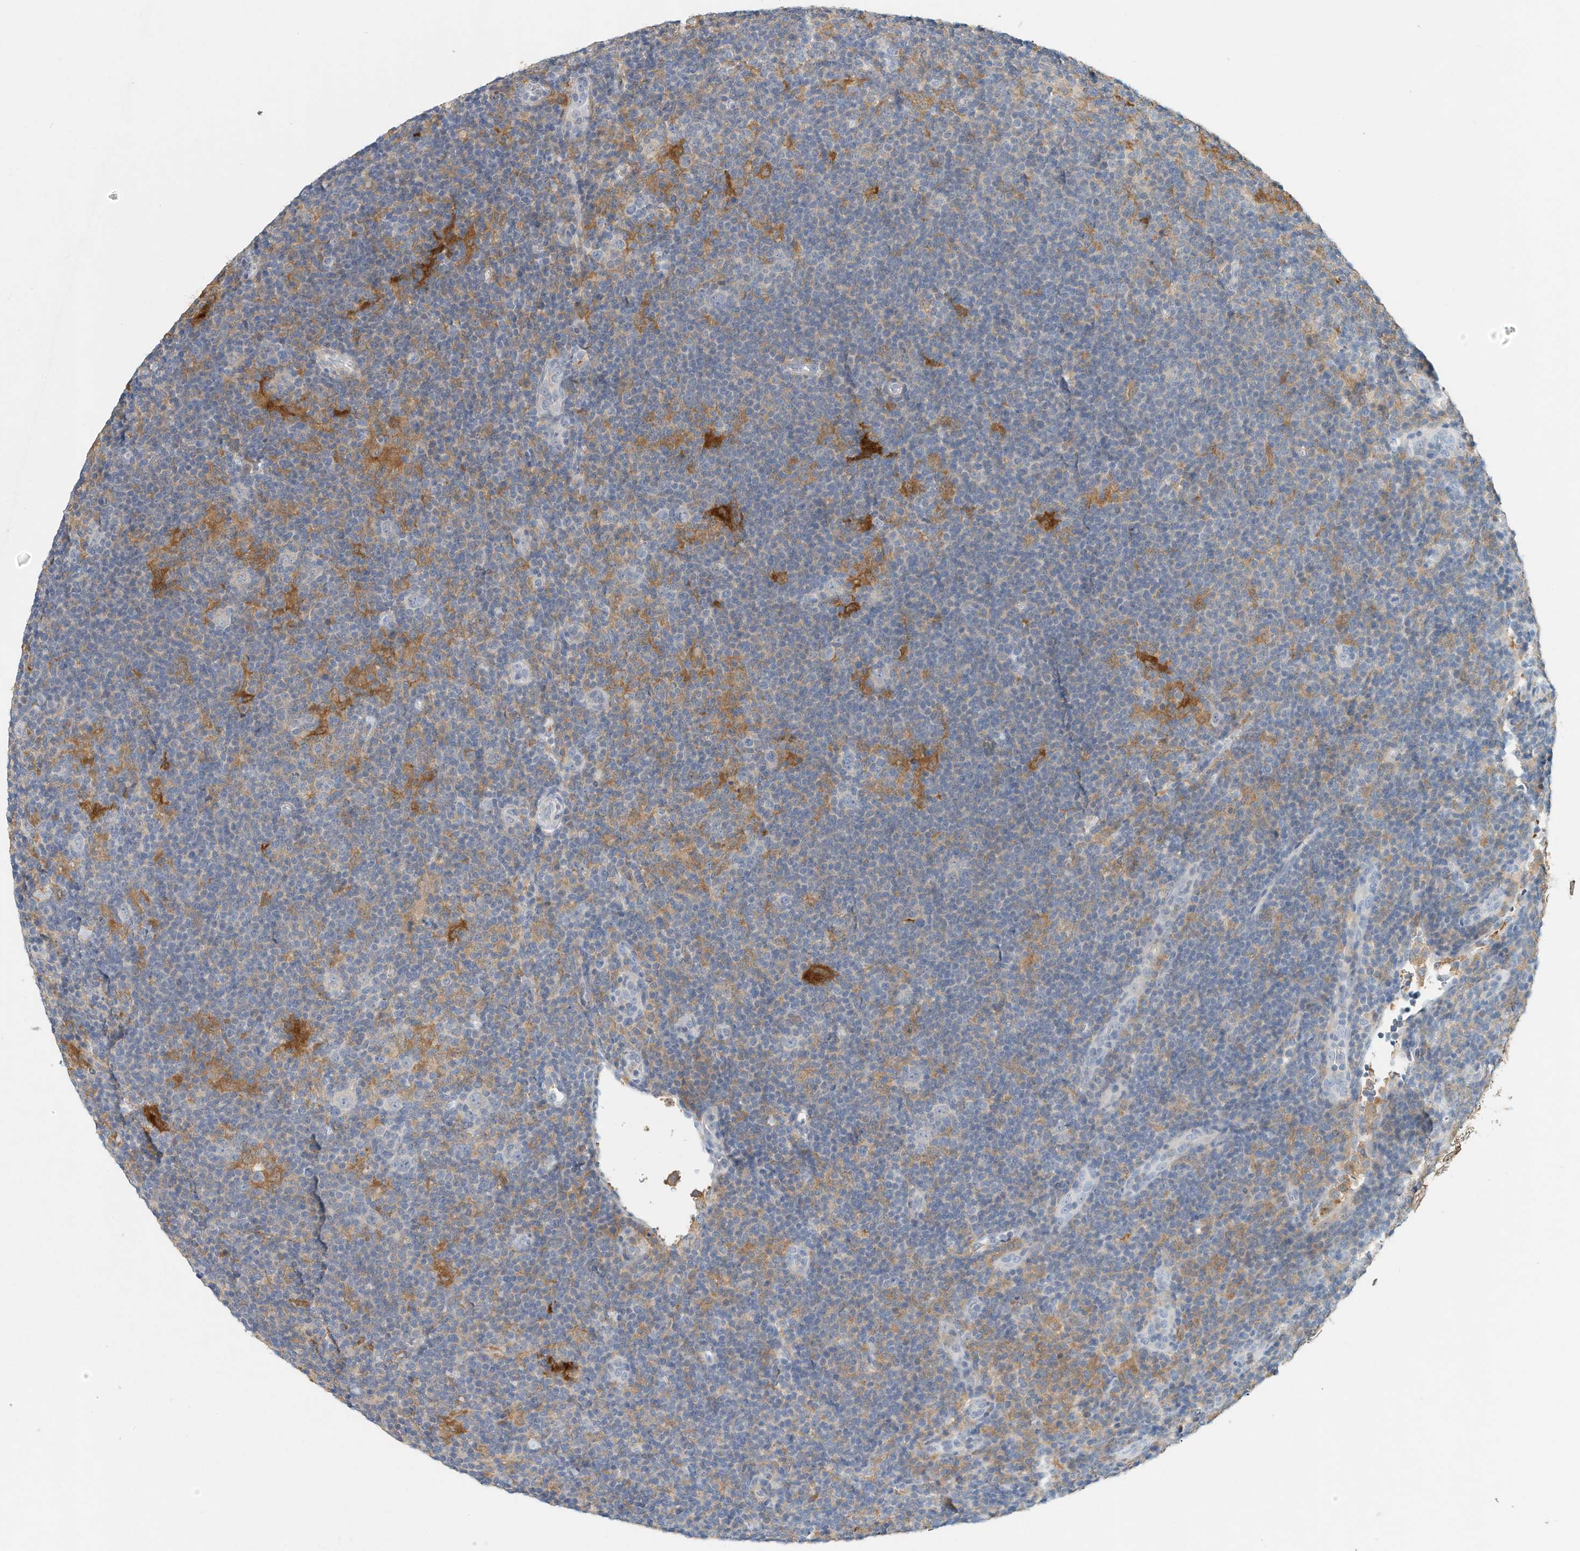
{"staining": {"intensity": "negative", "quantity": "none", "location": "none"}, "tissue": "lymphoma", "cell_type": "Tumor cells", "image_type": "cancer", "snomed": [{"axis": "morphology", "description": "Hodgkin's disease, NOS"}, {"axis": "topography", "description": "Lymph node"}], "caption": "Hodgkin's disease was stained to show a protein in brown. There is no significant expression in tumor cells. Brightfield microscopy of immunohistochemistry (IHC) stained with DAB (3,3'-diaminobenzidine) (brown) and hematoxylin (blue), captured at high magnification.", "gene": "MICAL1", "patient": {"sex": "female", "age": 57}}